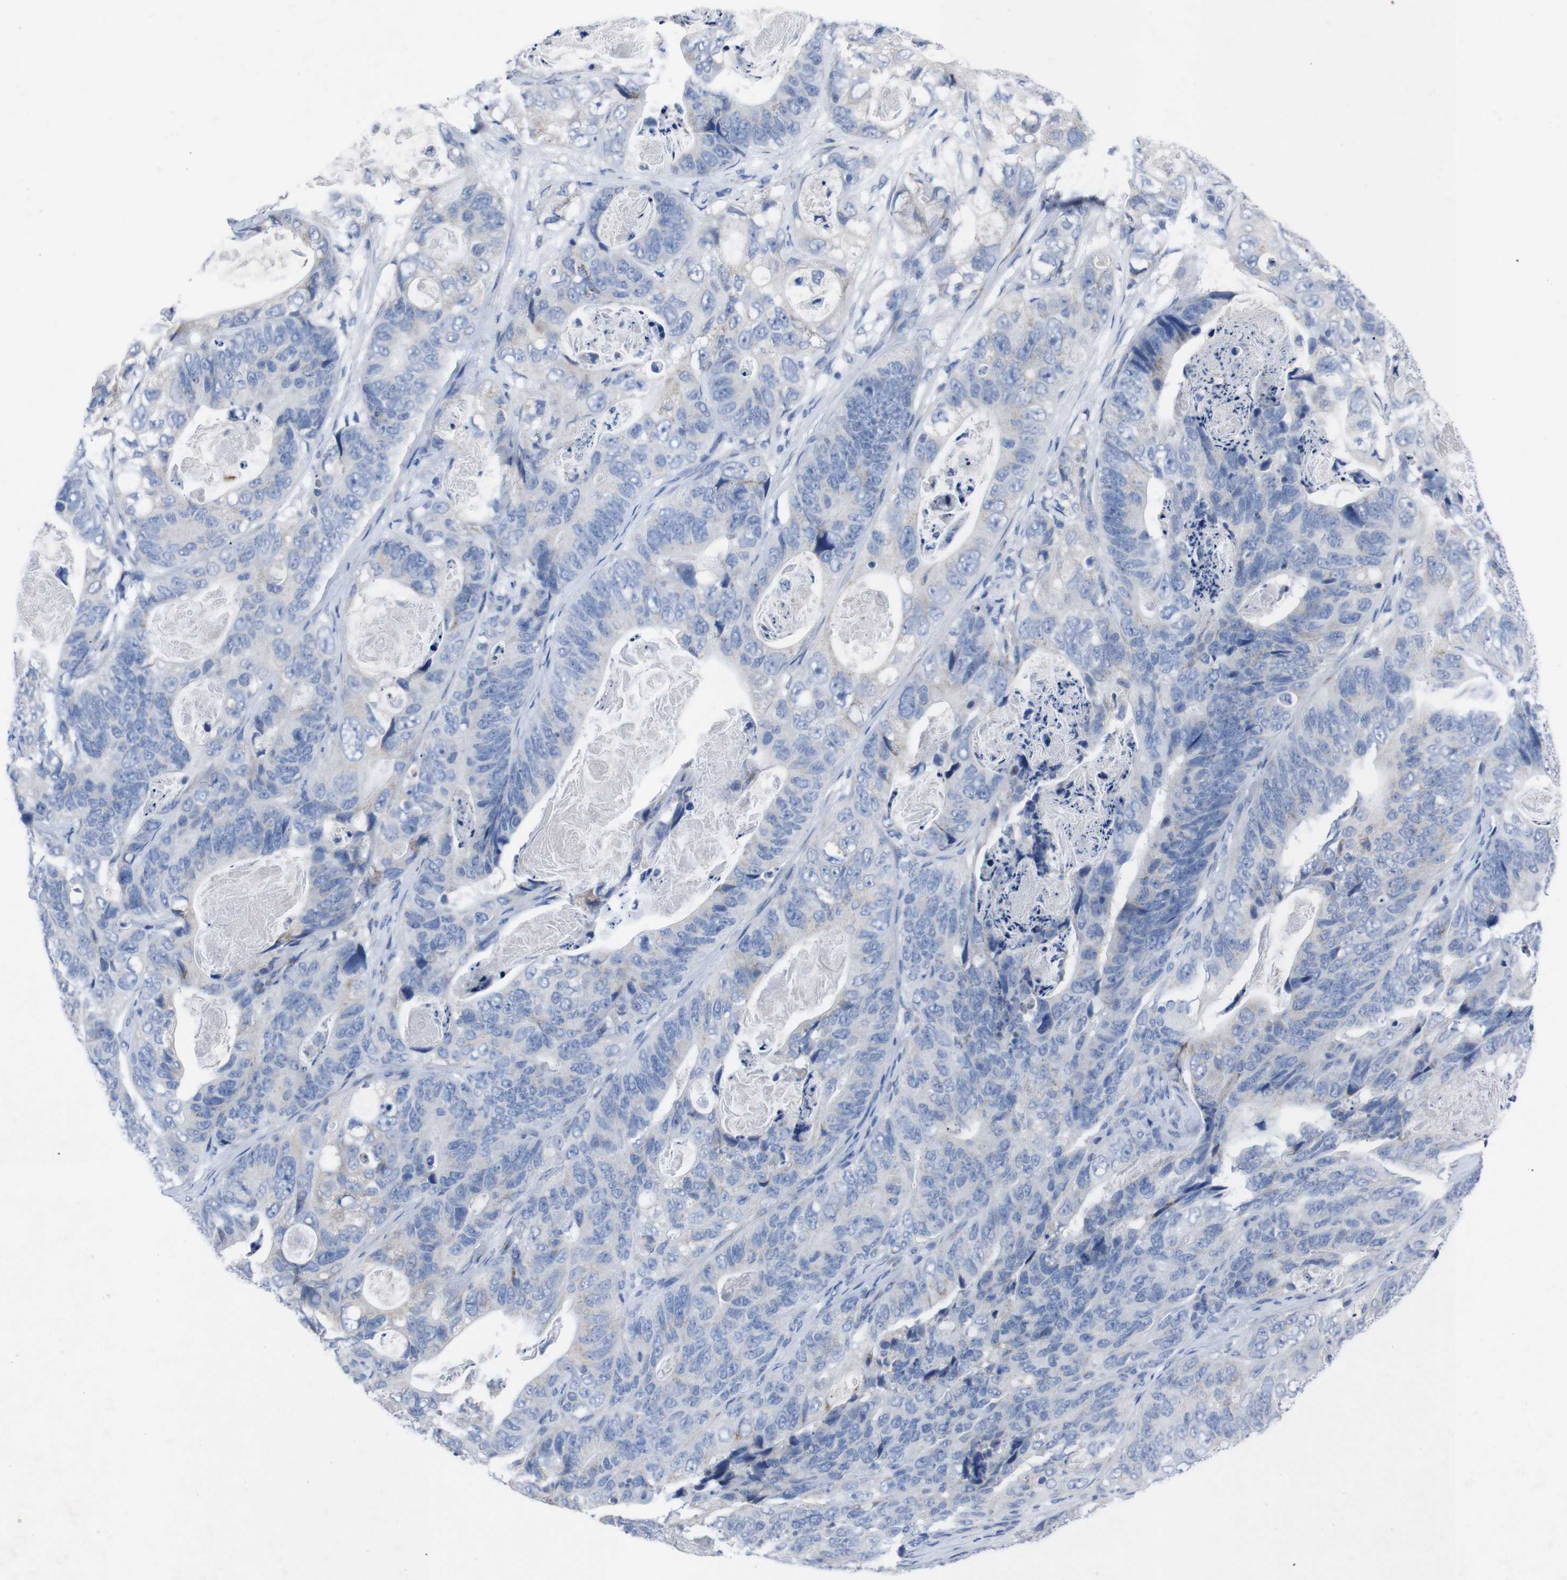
{"staining": {"intensity": "negative", "quantity": "none", "location": "none"}, "tissue": "stomach cancer", "cell_type": "Tumor cells", "image_type": "cancer", "snomed": [{"axis": "morphology", "description": "Adenocarcinoma, NOS"}, {"axis": "topography", "description": "Stomach"}], "caption": "An IHC image of stomach adenocarcinoma is shown. There is no staining in tumor cells of stomach adenocarcinoma.", "gene": "IRF4", "patient": {"sex": "female", "age": 89}}